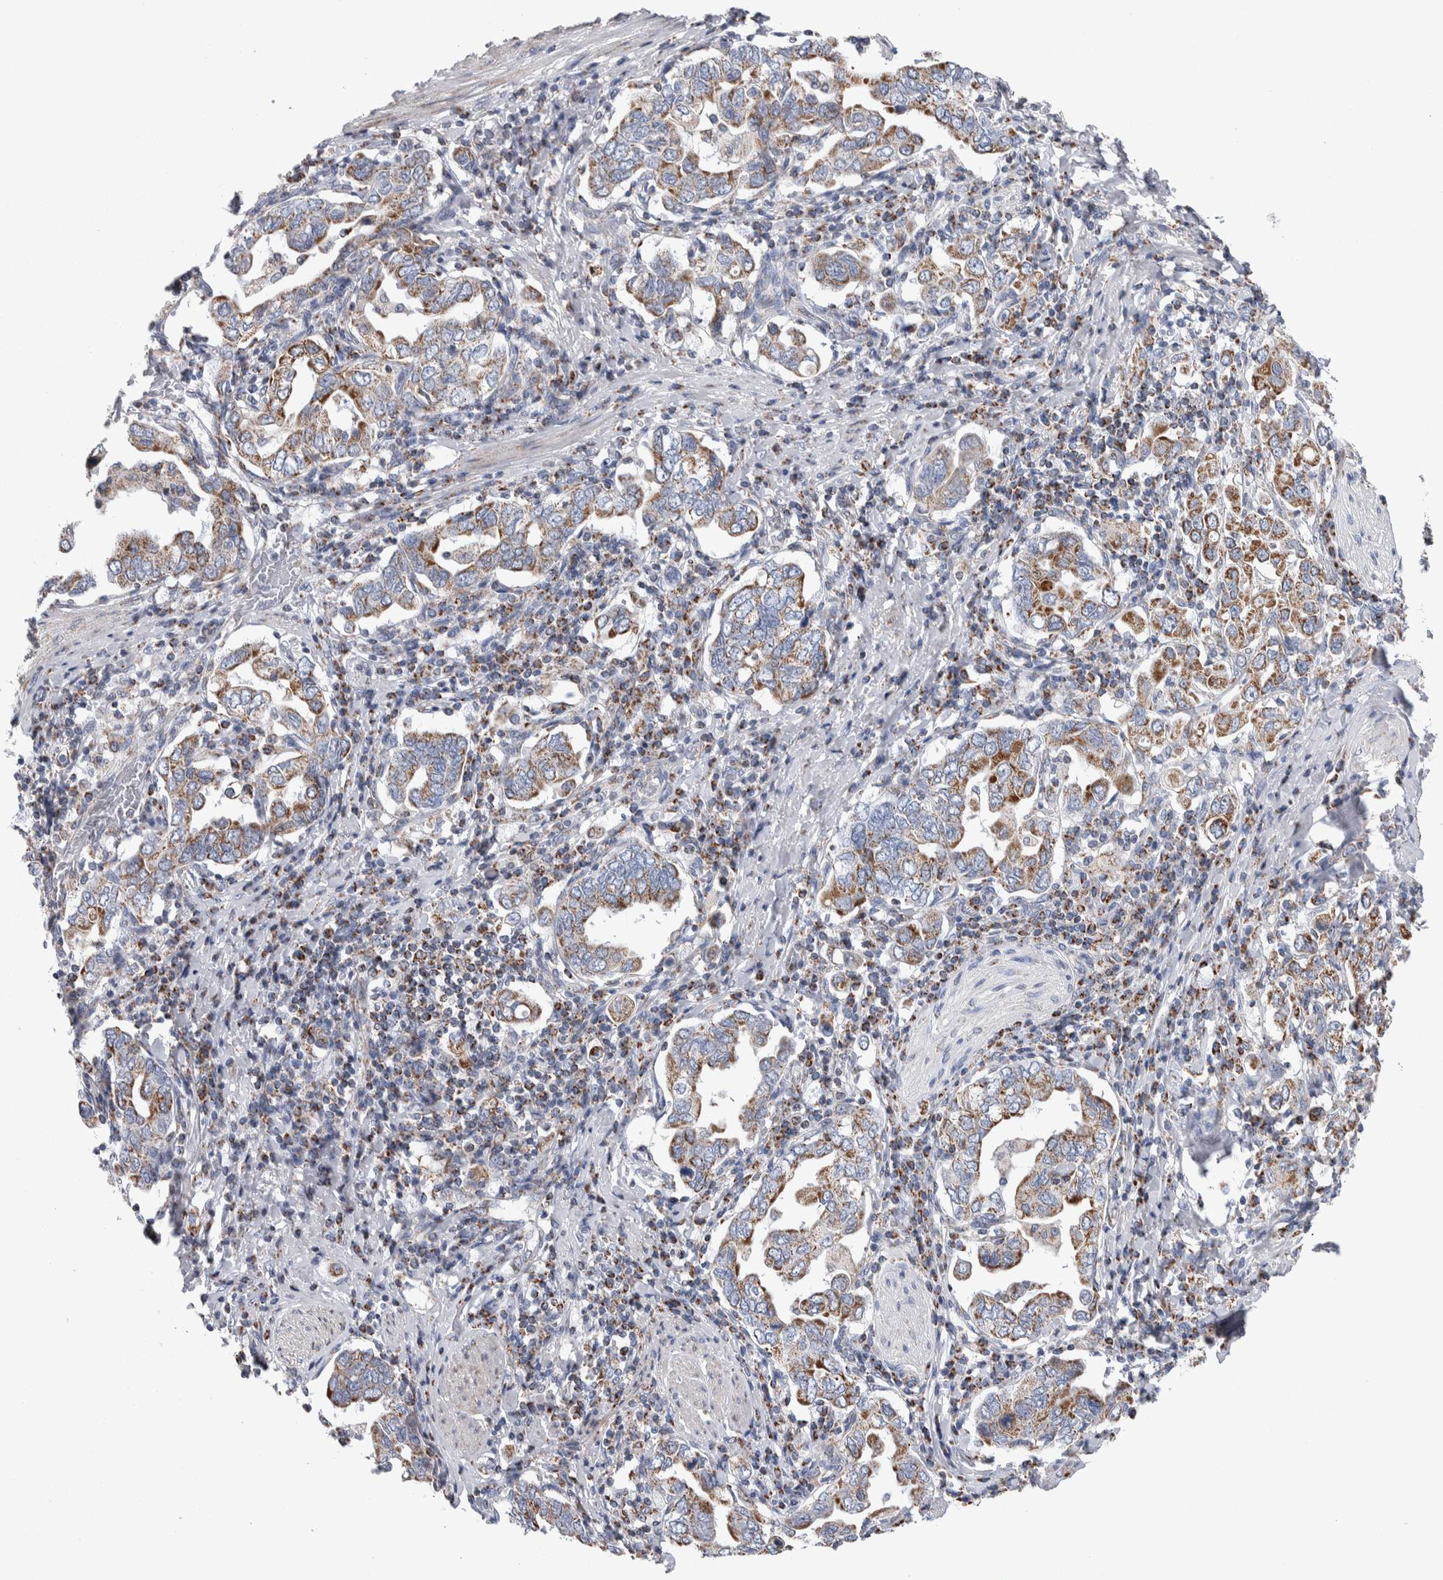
{"staining": {"intensity": "moderate", "quantity": ">75%", "location": "cytoplasmic/membranous"}, "tissue": "stomach cancer", "cell_type": "Tumor cells", "image_type": "cancer", "snomed": [{"axis": "morphology", "description": "Adenocarcinoma, NOS"}, {"axis": "topography", "description": "Stomach, upper"}], "caption": "Immunohistochemical staining of human stomach adenocarcinoma reveals medium levels of moderate cytoplasmic/membranous protein staining in about >75% of tumor cells. The staining was performed using DAB (3,3'-diaminobenzidine), with brown indicating positive protein expression. Nuclei are stained blue with hematoxylin.", "gene": "ETFA", "patient": {"sex": "male", "age": 62}}